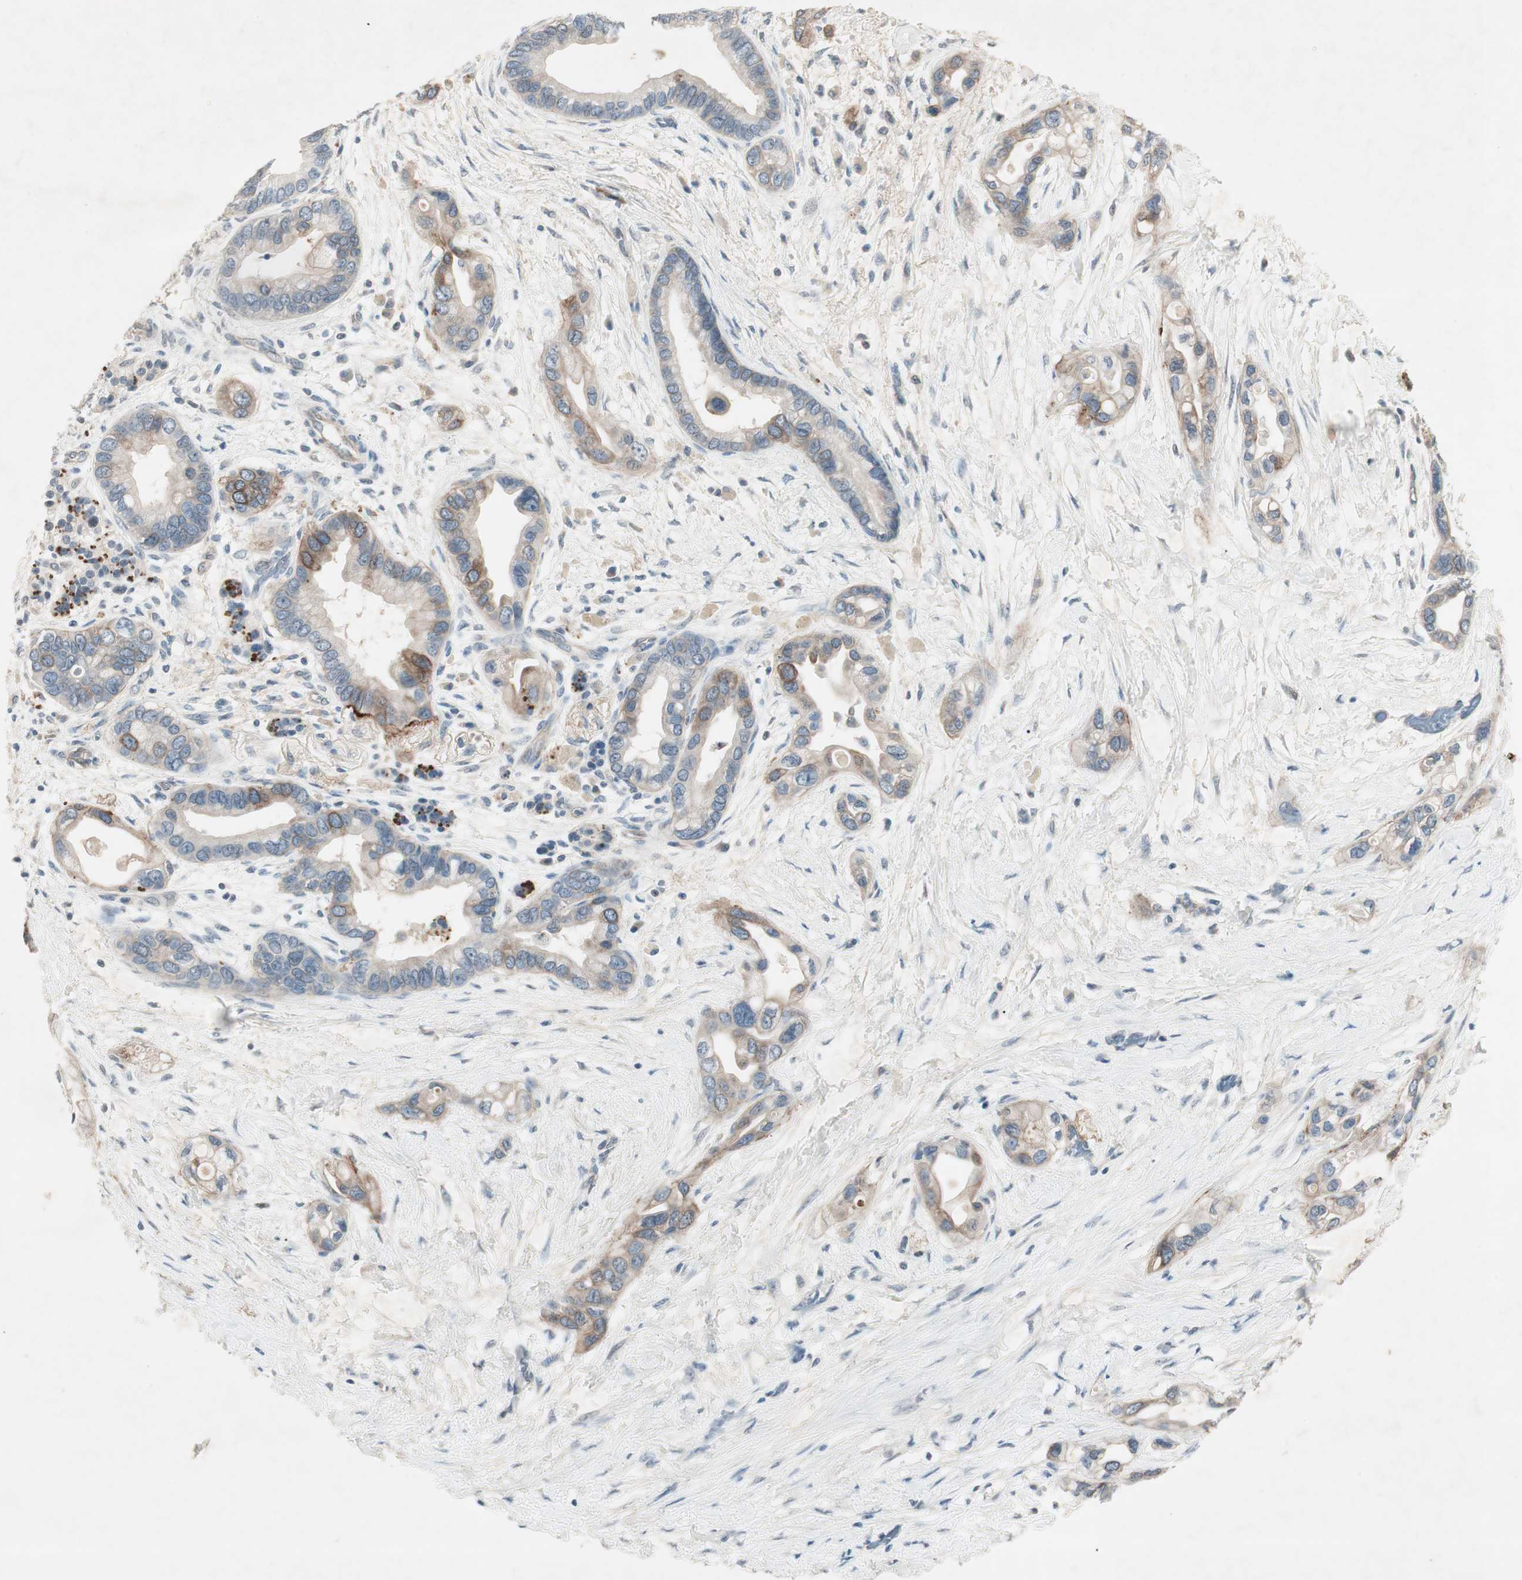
{"staining": {"intensity": "moderate", "quantity": "<25%", "location": "cytoplasmic/membranous"}, "tissue": "pancreatic cancer", "cell_type": "Tumor cells", "image_type": "cancer", "snomed": [{"axis": "morphology", "description": "Adenocarcinoma, NOS"}, {"axis": "topography", "description": "Pancreas"}], "caption": "Human pancreatic cancer stained with a brown dye demonstrates moderate cytoplasmic/membranous positive positivity in about <25% of tumor cells.", "gene": "ITGB4", "patient": {"sex": "female", "age": 77}}